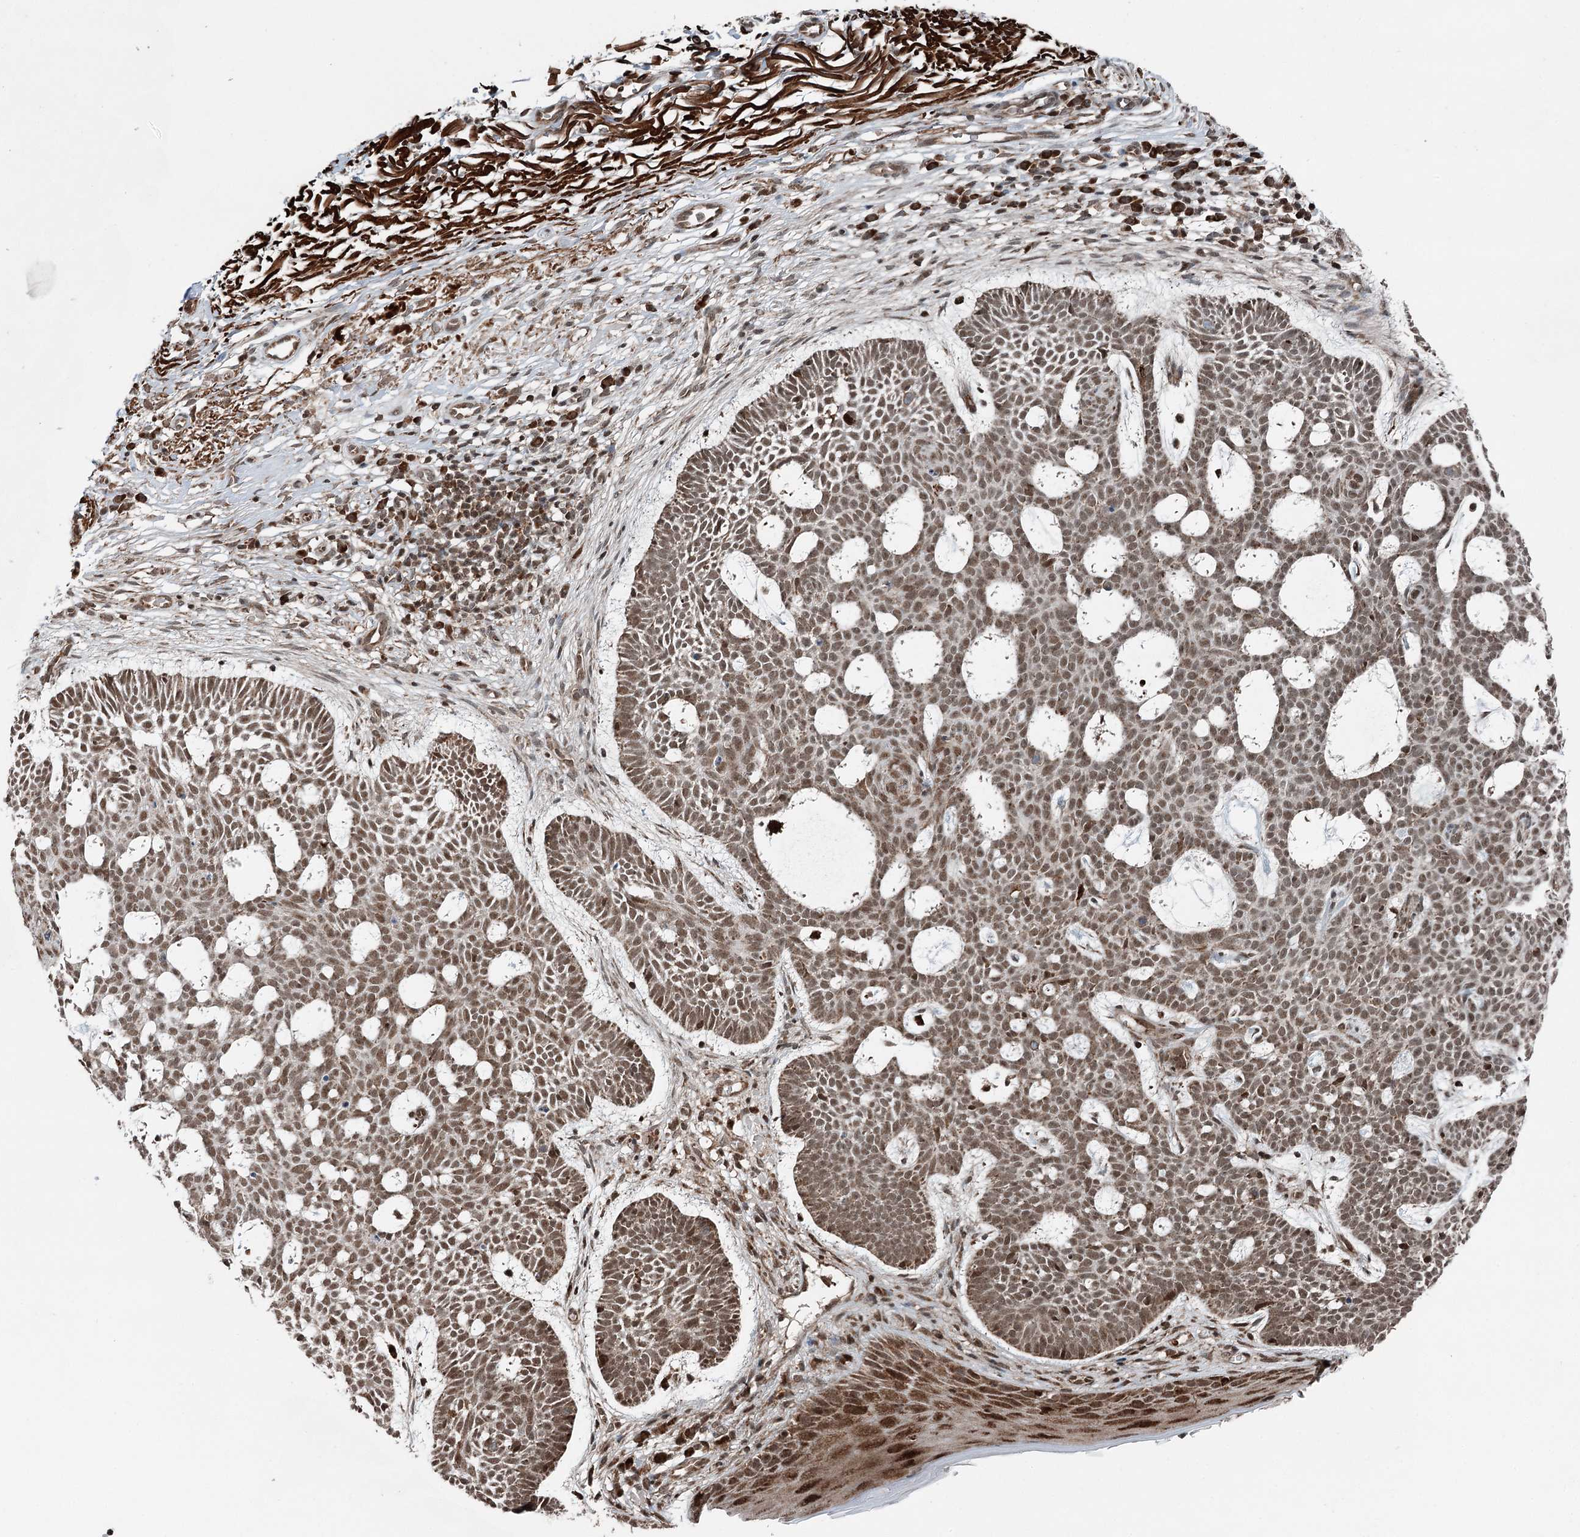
{"staining": {"intensity": "moderate", "quantity": ">75%", "location": "nuclear"}, "tissue": "skin cancer", "cell_type": "Tumor cells", "image_type": "cancer", "snomed": [{"axis": "morphology", "description": "Basal cell carcinoma"}, {"axis": "topography", "description": "Skin"}], "caption": "Protein expression analysis of basal cell carcinoma (skin) displays moderate nuclear positivity in about >75% of tumor cells.", "gene": "WAPL", "patient": {"sex": "male", "age": 85}}